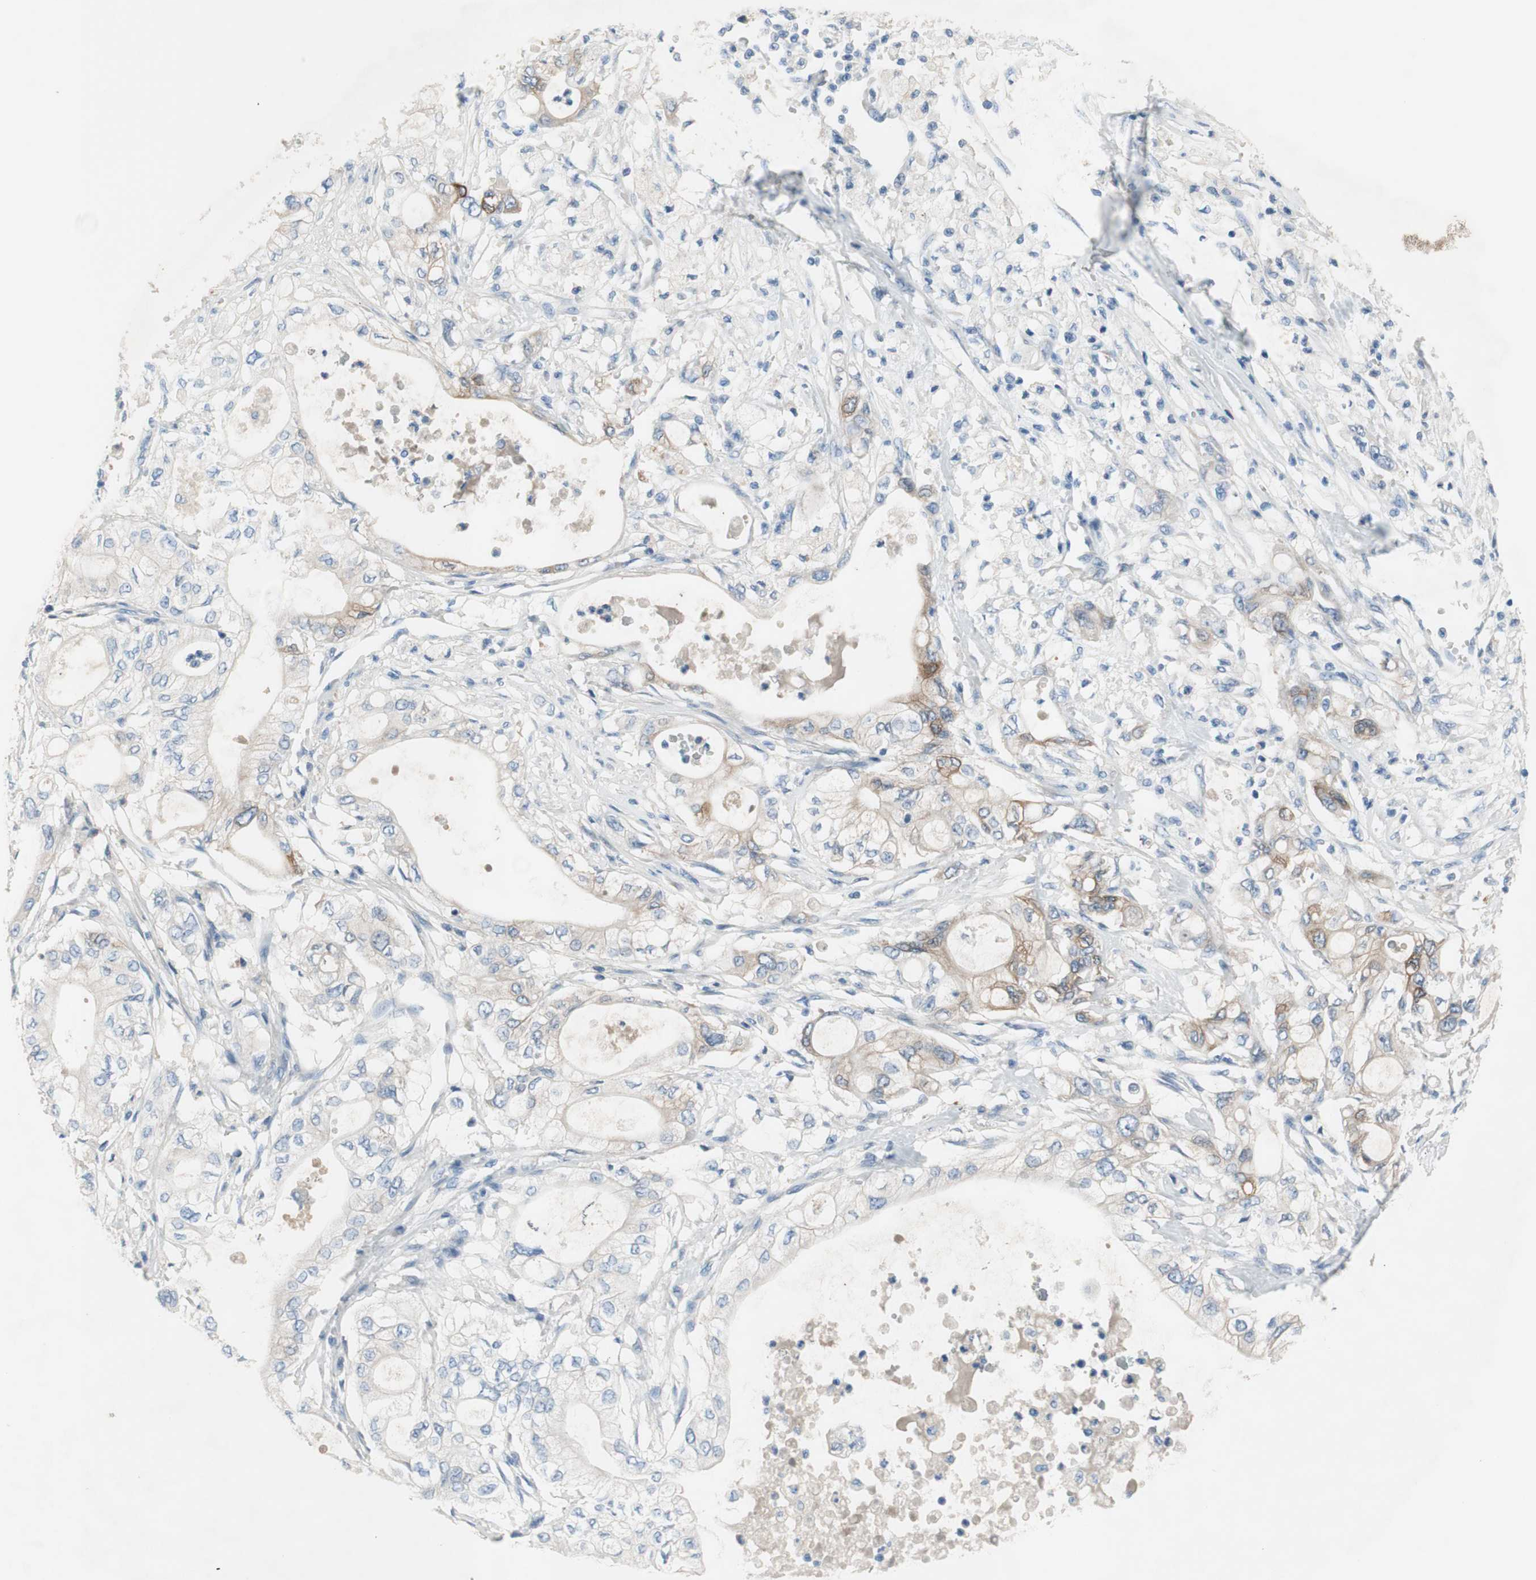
{"staining": {"intensity": "moderate", "quantity": "25%-75%", "location": "cytoplasmic/membranous"}, "tissue": "pancreatic cancer", "cell_type": "Tumor cells", "image_type": "cancer", "snomed": [{"axis": "morphology", "description": "Adenocarcinoma, NOS"}, {"axis": "topography", "description": "Pancreas"}], "caption": "Immunohistochemistry image of pancreatic cancer stained for a protein (brown), which reveals medium levels of moderate cytoplasmic/membranous staining in about 25%-75% of tumor cells.", "gene": "FDFT1", "patient": {"sex": "male", "age": 79}}